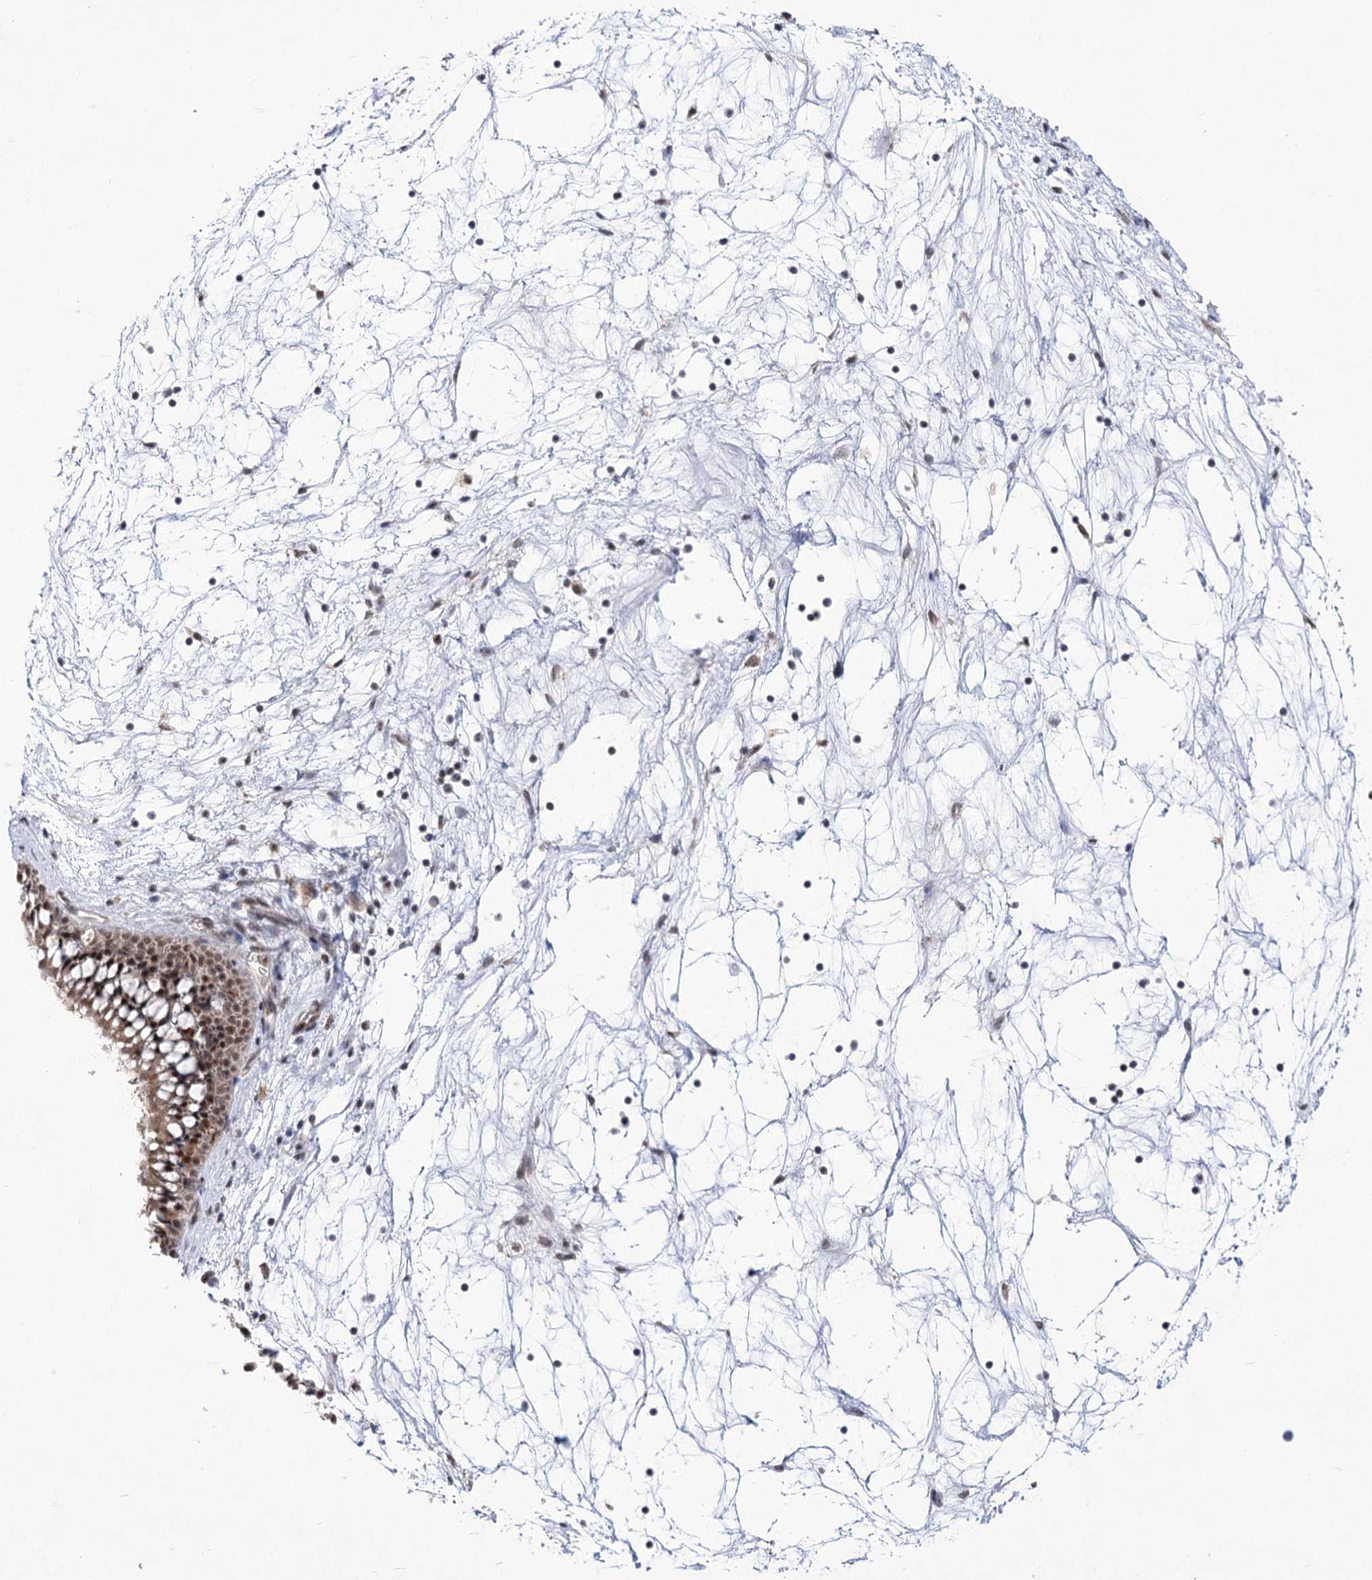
{"staining": {"intensity": "moderate", "quantity": ">75%", "location": "nuclear"}, "tissue": "nasopharynx", "cell_type": "Respiratory epithelial cells", "image_type": "normal", "snomed": [{"axis": "morphology", "description": "Normal tissue, NOS"}, {"axis": "topography", "description": "Nasopharynx"}], "caption": "Immunohistochemistry (DAB (3,3'-diaminobenzidine)) staining of normal human nasopharynx shows moderate nuclear protein positivity in about >75% of respiratory epithelial cells. The staining was performed using DAB (3,3'-diaminobenzidine), with brown indicating positive protein expression. Nuclei are stained blue with hematoxylin.", "gene": "ZMAT2", "patient": {"sex": "male", "age": 64}}